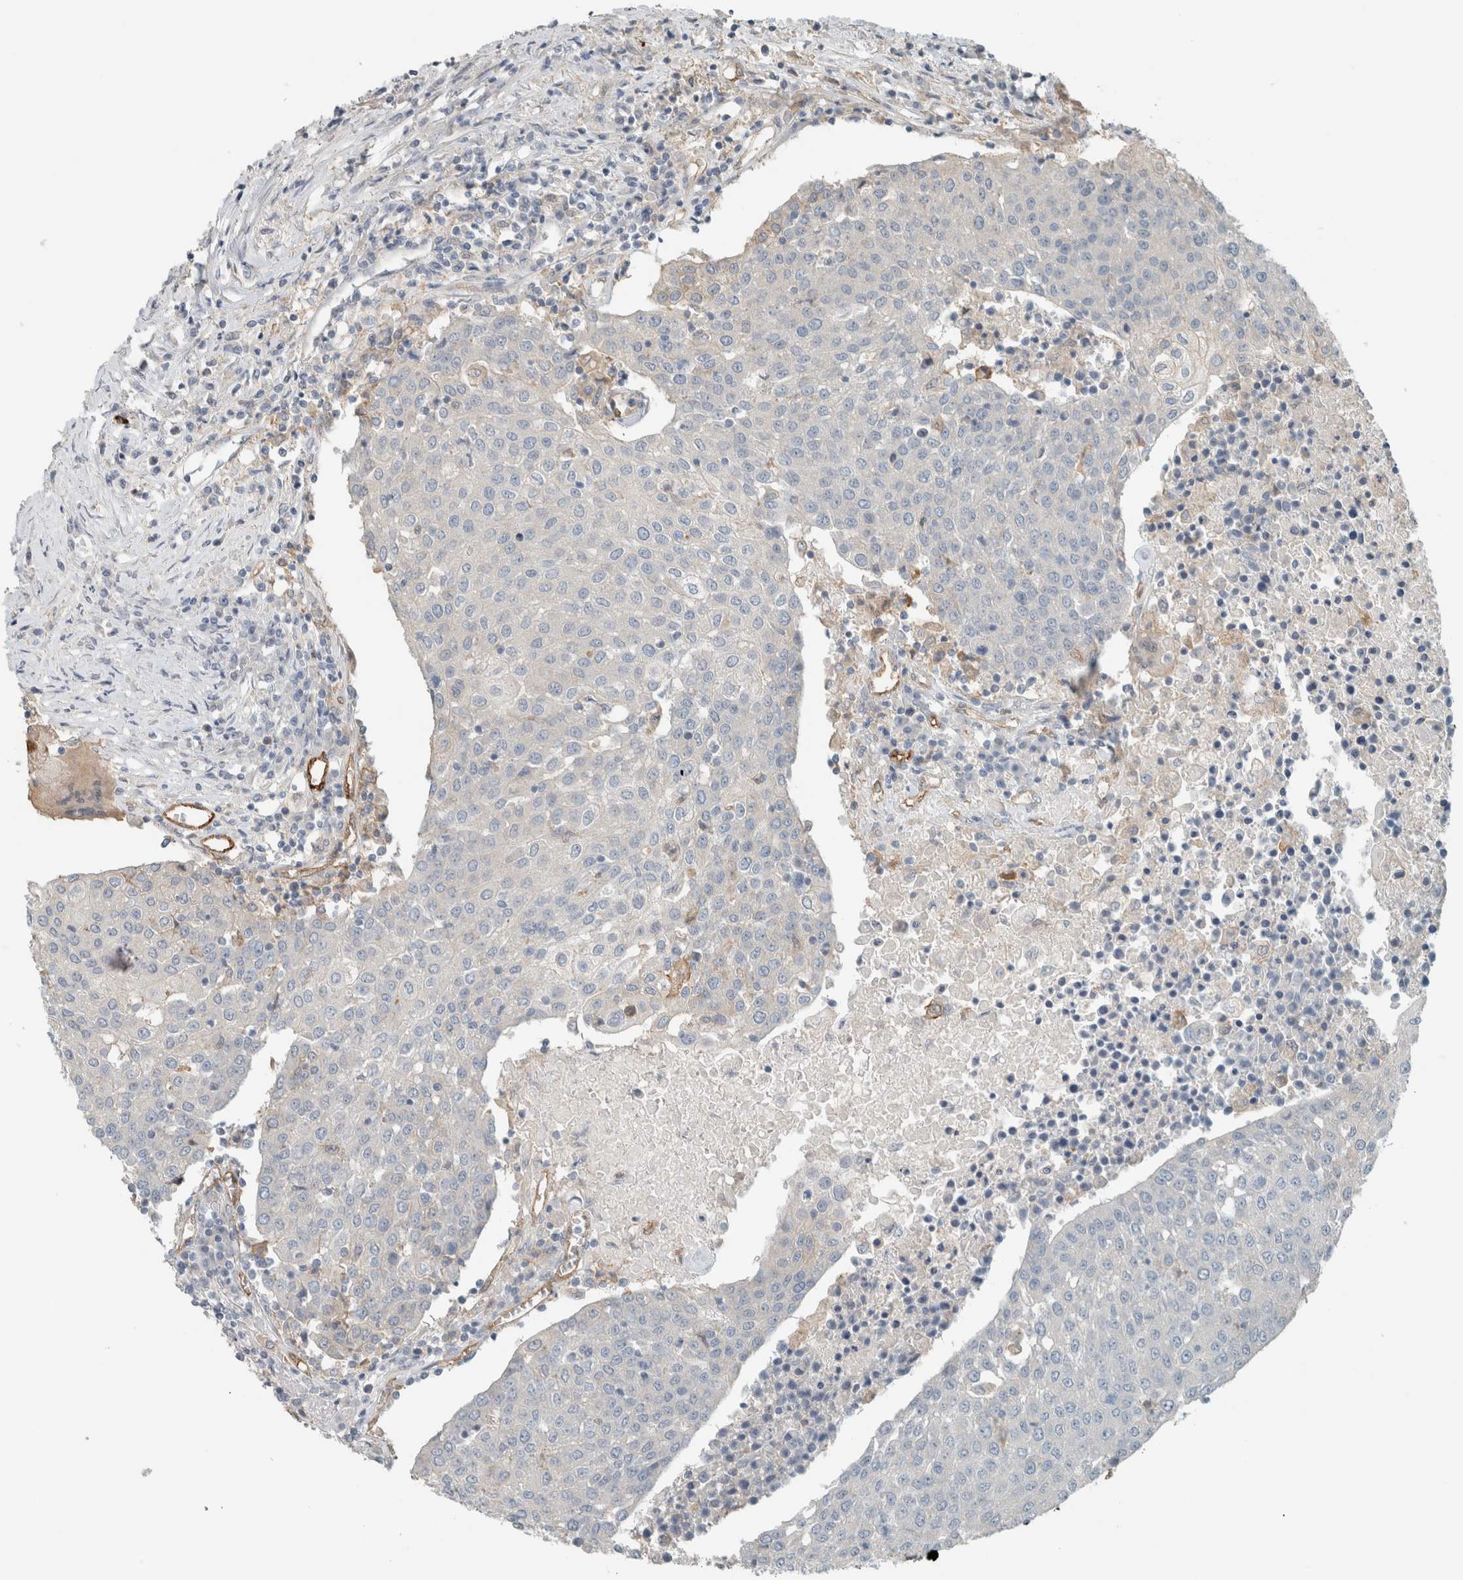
{"staining": {"intensity": "negative", "quantity": "none", "location": "none"}, "tissue": "urothelial cancer", "cell_type": "Tumor cells", "image_type": "cancer", "snomed": [{"axis": "morphology", "description": "Urothelial carcinoma, High grade"}, {"axis": "topography", "description": "Urinary bladder"}], "caption": "Urothelial cancer was stained to show a protein in brown. There is no significant positivity in tumor cells. (Immunohistochemistry (ihc), brightfield microscopy, high magnification).", "gene": "SCIN", "patient": {"sex": "female", "age": 85}}